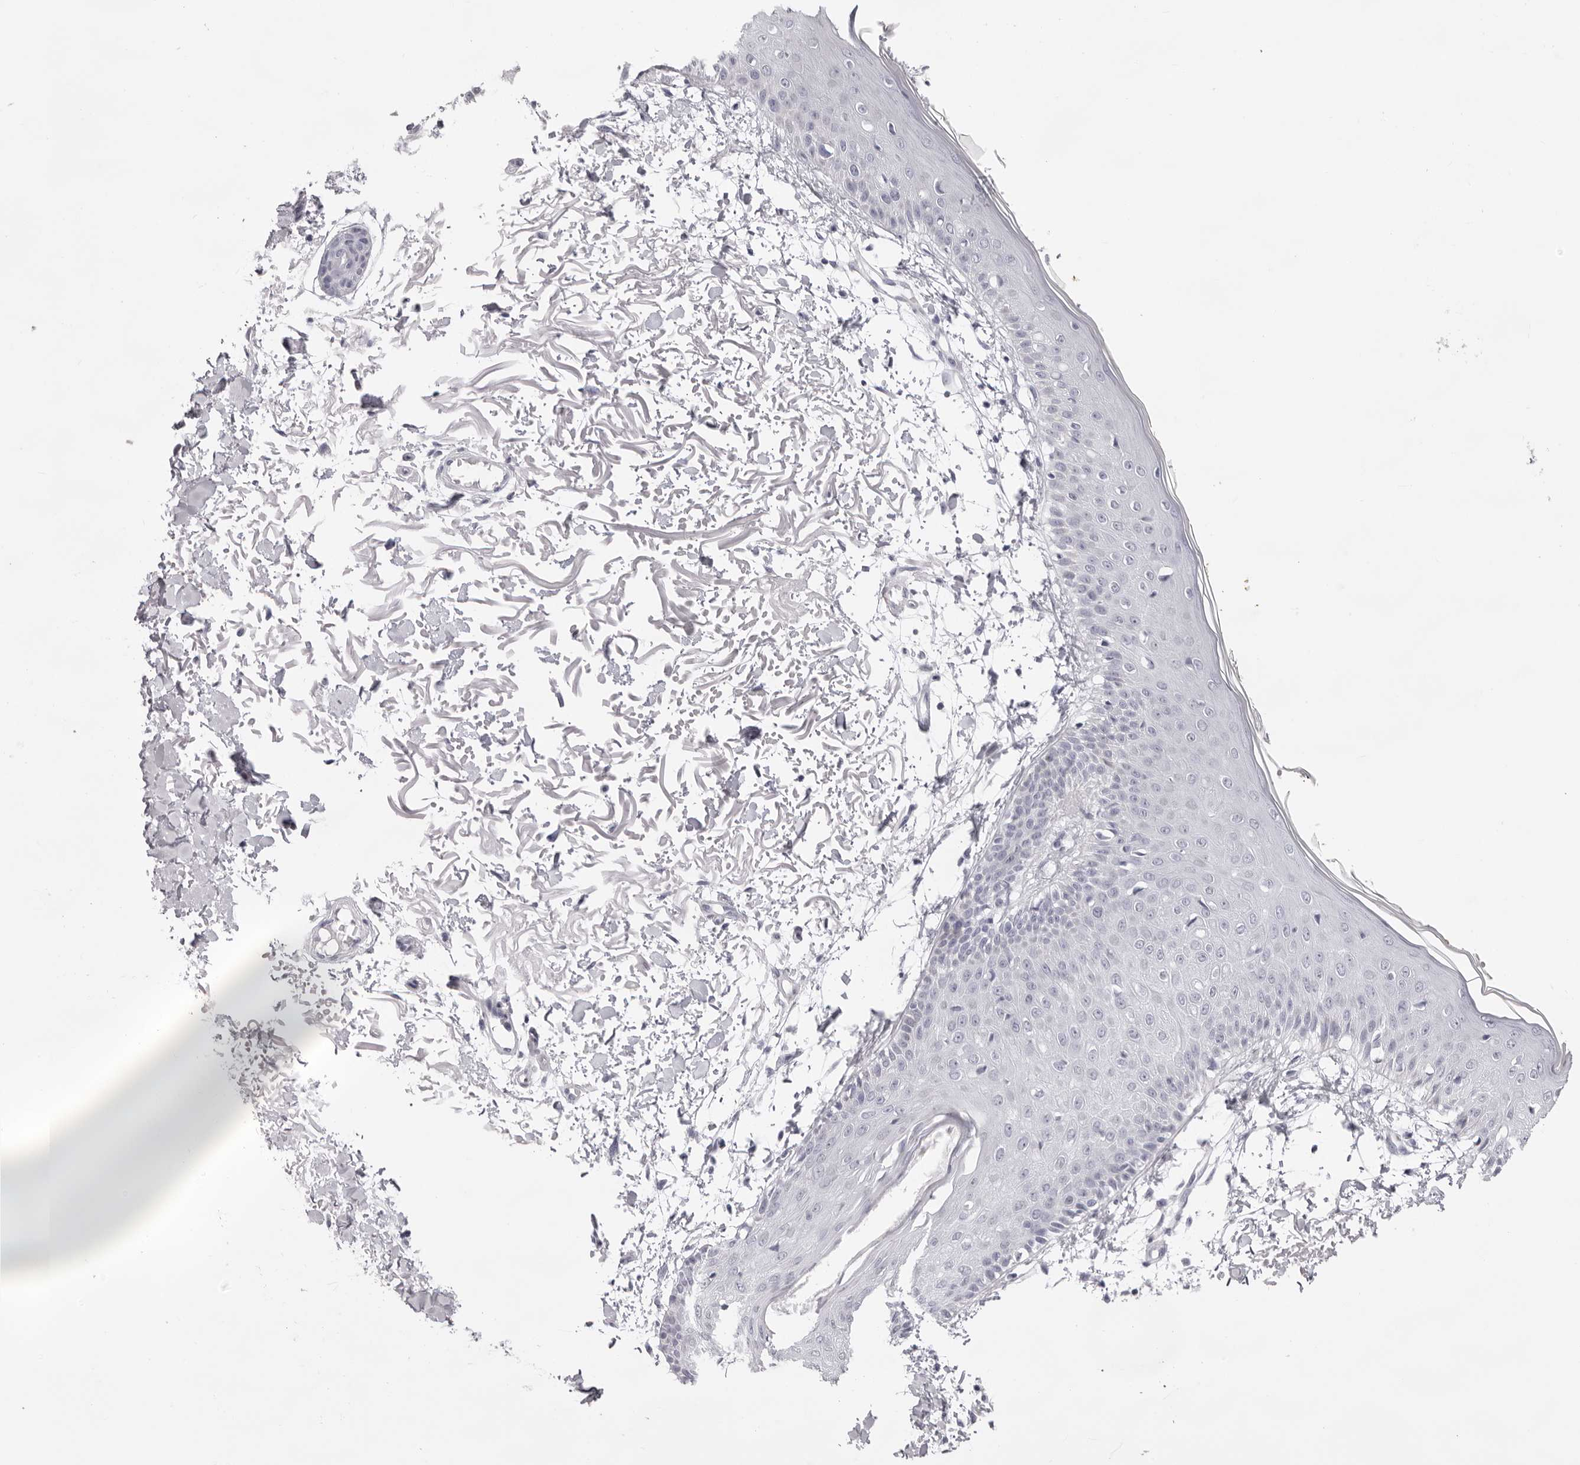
{"staining": {"intensity": "negative", "quantity": "none", "location": "none"}, "tissue": "skin", "cell_type": "Fibroblasts", "image_type": "normal", "snomed": [{"axis": "morphology", "description": "Normal tissue, NOS"}, {"axis": "morphology", "description": "Squamous cell carcinoma, NOS"}, {"axis": "topography", "description": "Skin"}, {"axis": "topography", "description": "Peripheral nerve tissue"}], "caption": "There is no significant expression in fibroblasts of skin. (IHC, brightfield microscopy, high magnification).", "gene": "SMIM2", "patient": {"sex": "male", "age": 83}}